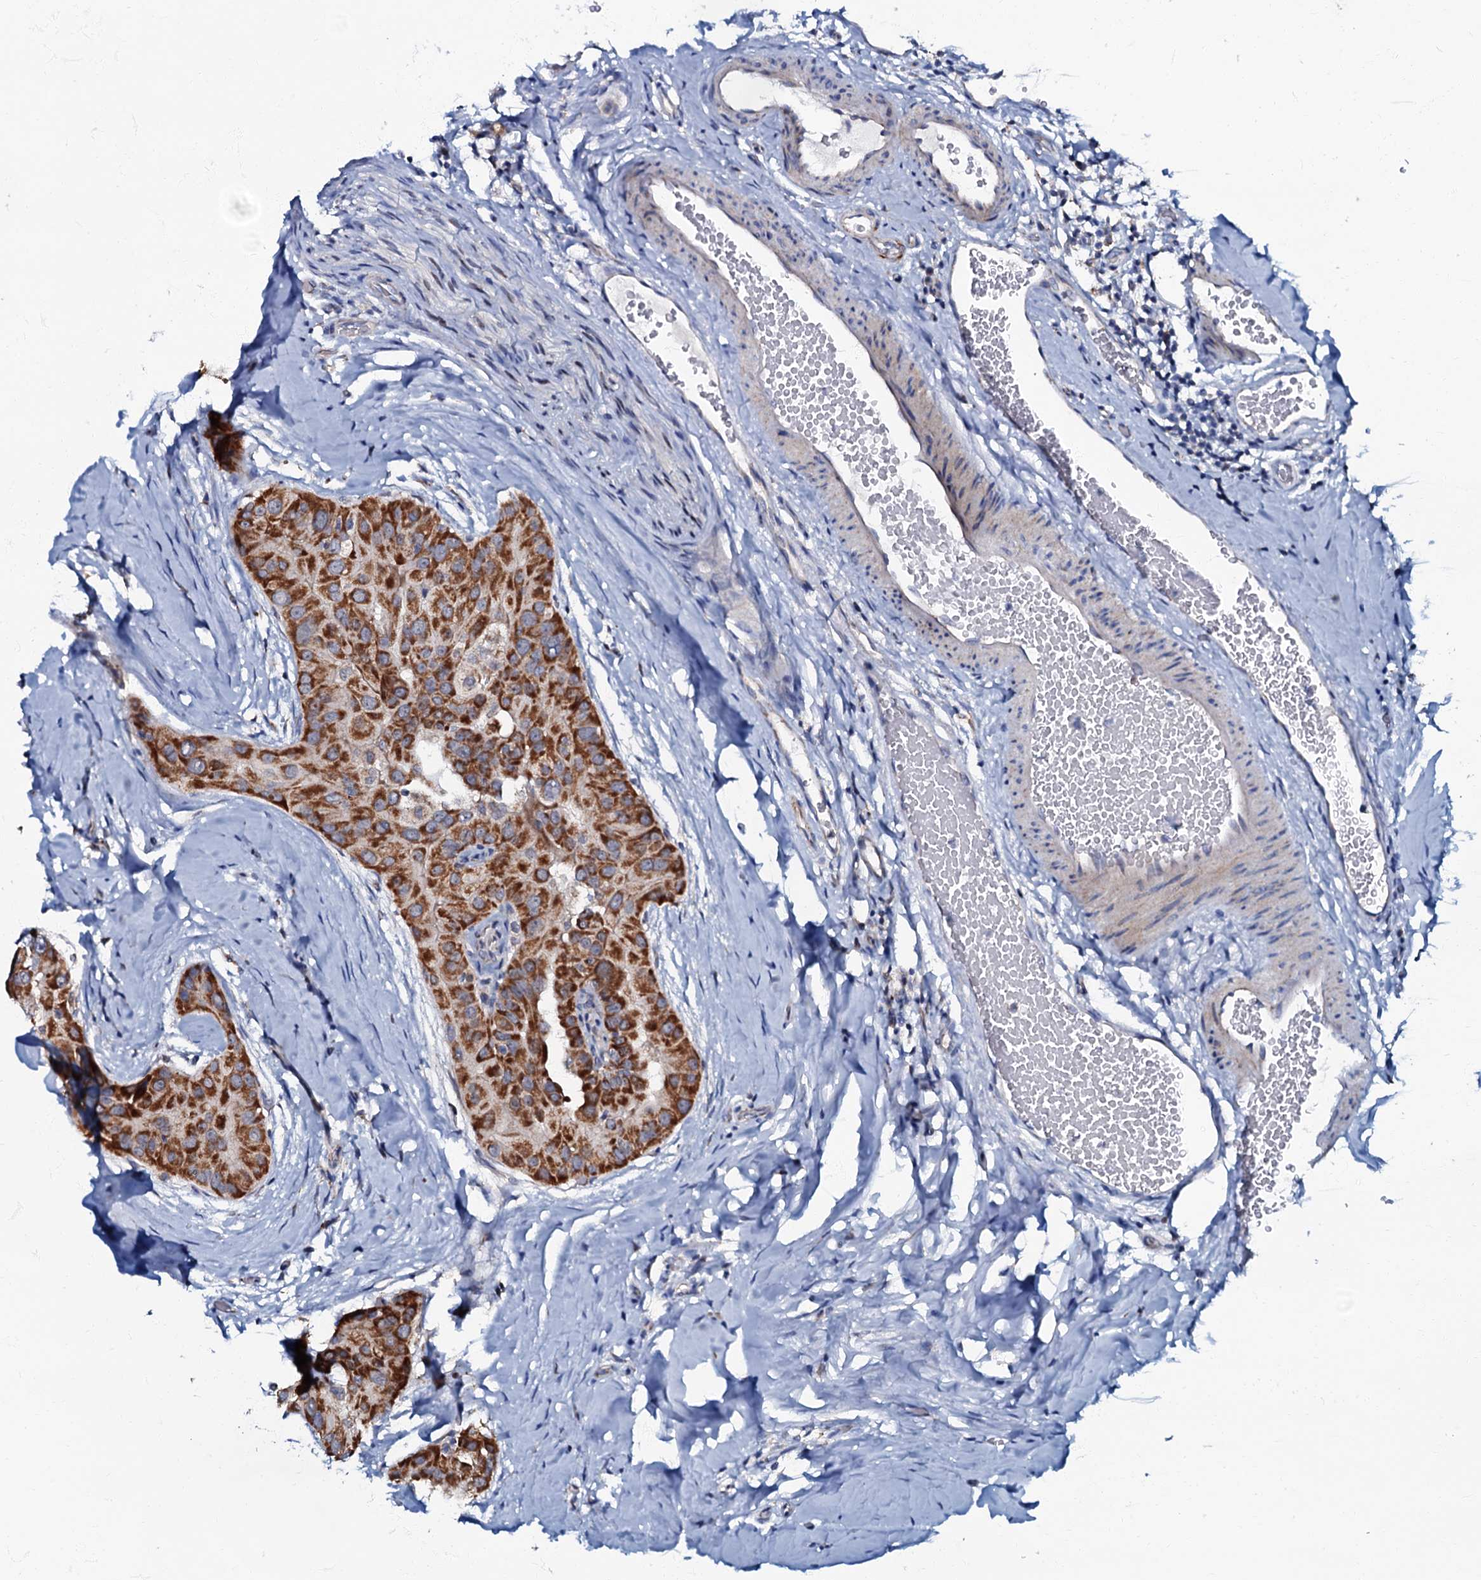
{"staining": {"intensity": "strong", "quantity": ">75%", "location": "cytoplasmic/membranous"}, "tissue": "thyroid cancer", "cell_type": "Tumor cells", "image_type": "cancer", "snomed": [{"axis": "morphology", "description": "Papillary adenocarcinoma, NOS"}, {"axis": "topography", "description": "Thyroid gland"}], "caption": "Immunohistochemical staining of thyroid cancer (papillary adenocarcinoma) reveals high levels of strong cytoplasmic/membranous protein positivity in approximately >75% of tumor cells.", "gene": "MRPL51", "patient": {"sex": "male", "age": 33}}